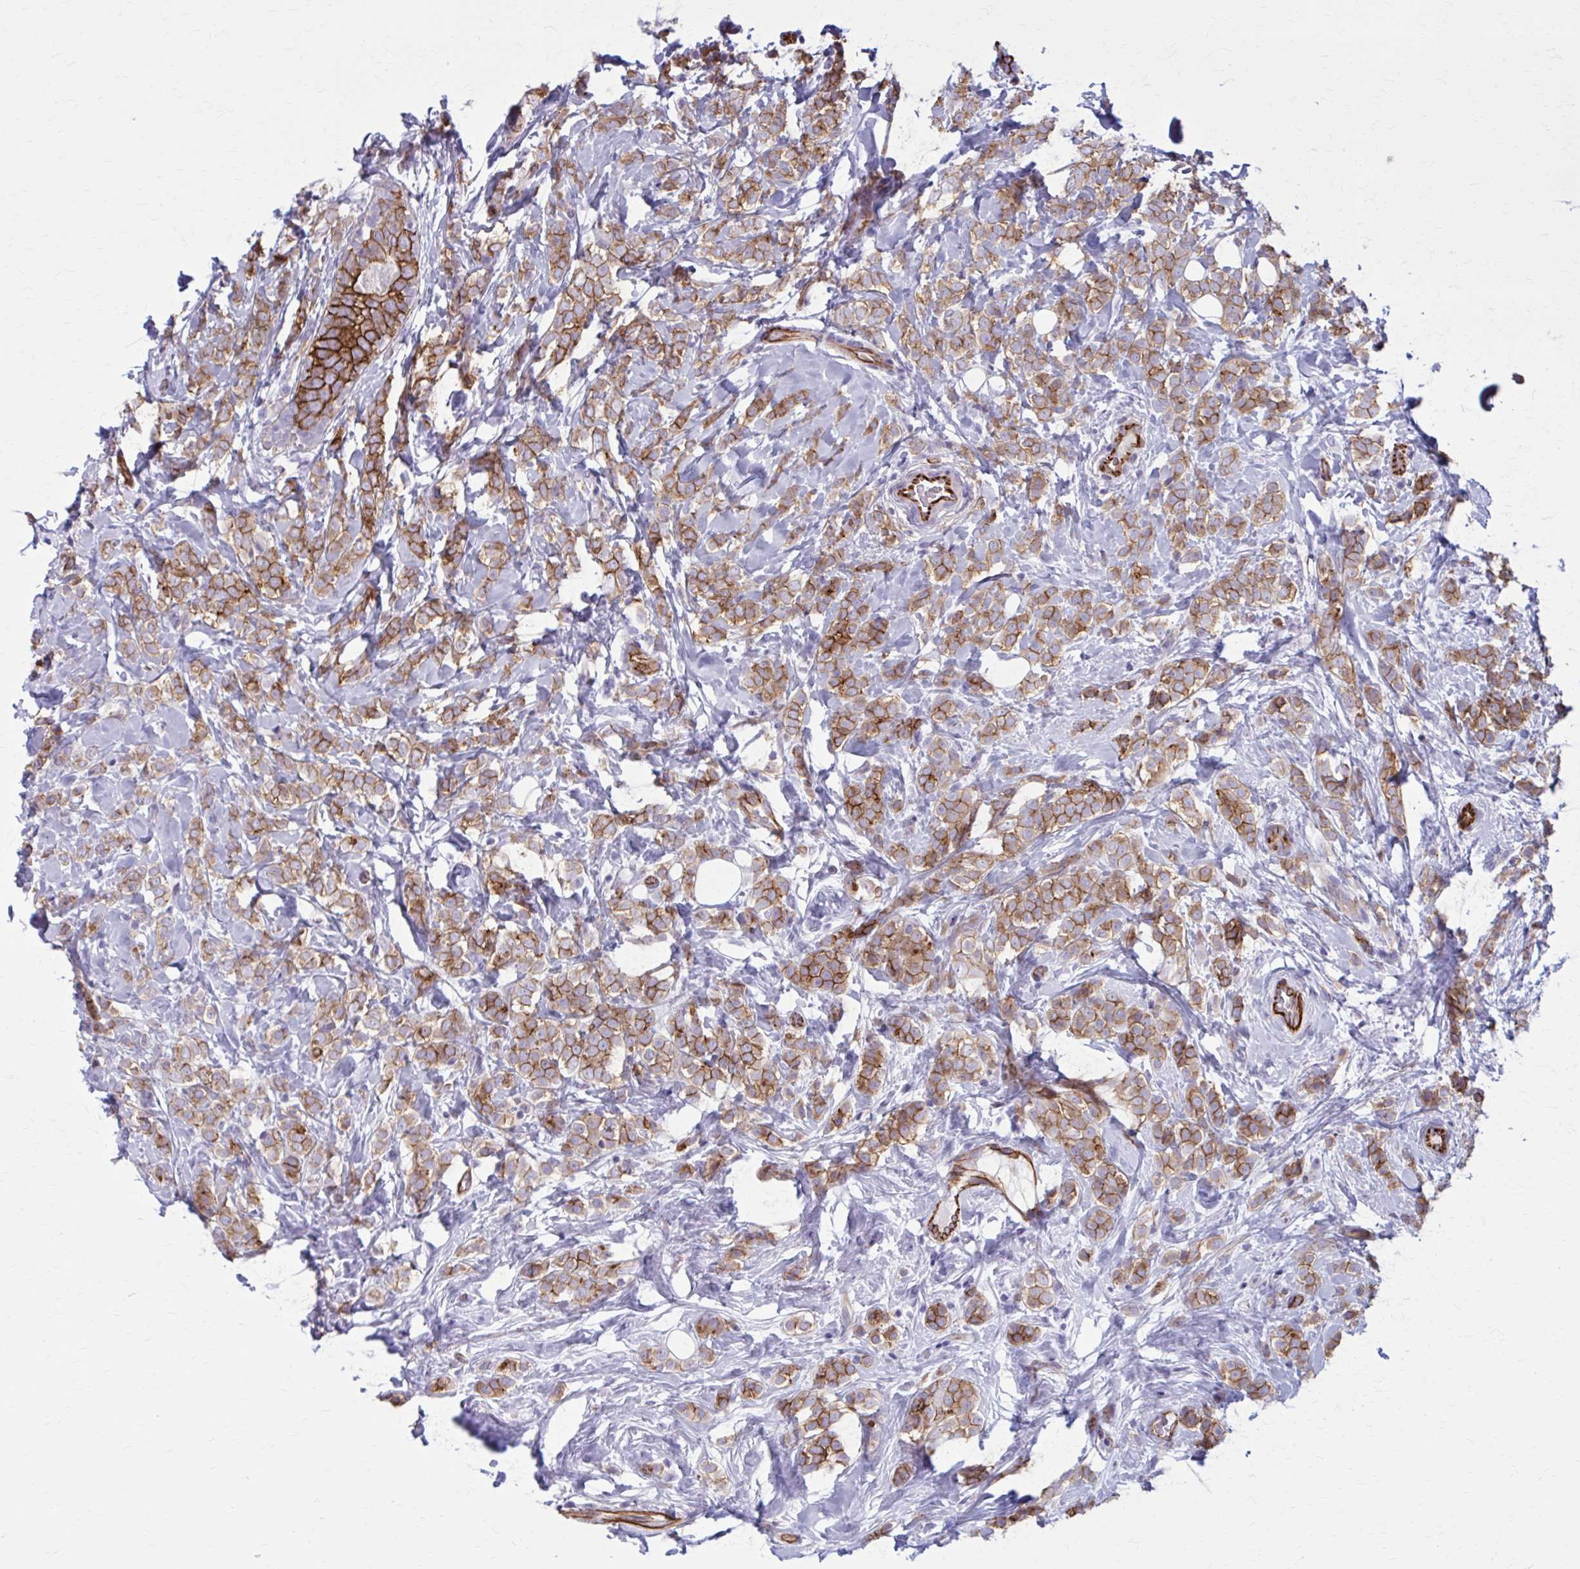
{"staining": {"intensity": "moderate", "quantity": ">75%", "location": "cytoplasmic/membranous"}, "tissue": "breast cancer", "cell_type": "Tumor cells", "image_type": "cancer", "snomed": [{"axis": "morphology", "description": "Lobular carcinoma"}, {"axis": "topography", "description": "Breast"}], "caption": "This histopathology image displays immunohistochemistry (IHC) staining of breast cancer (lobular carcinoma), with medium moderate cytoplasmic/membranous staining in about >75% of tumor cells.", "gene": "ZDHHC7", "patient": {"sex": "female", "age": 49}}